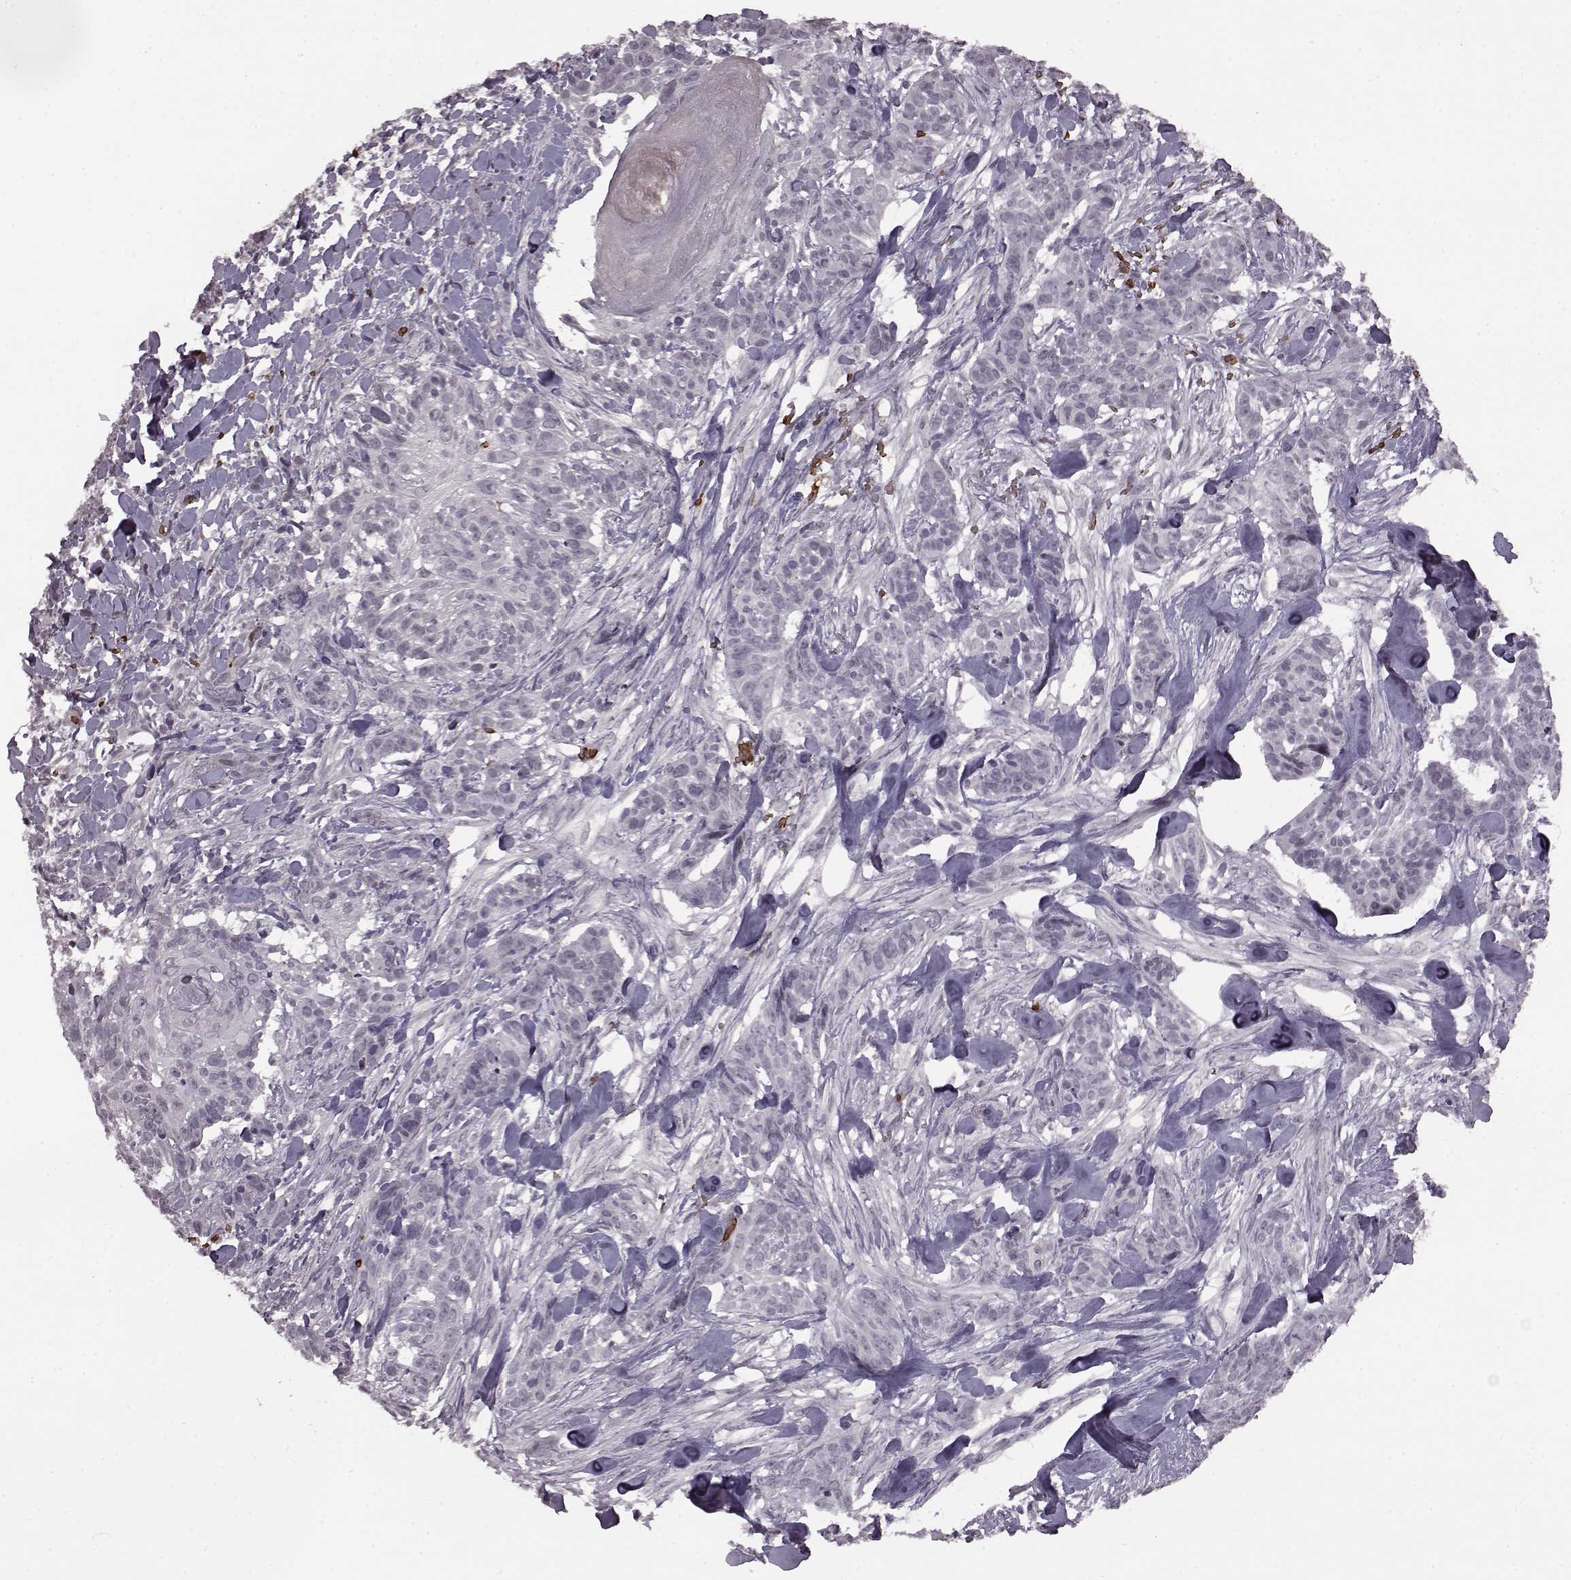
{"staining": {"intensity": "negative", "quantity": "none", "location": "none"}, "tissue": "skin cancer", "cell_type": "Tumor cells", "image_type": "cancer", "snomed": [{"axis": "morphology", "description": "Basal cell carcinoma"}, {"axis": "topography", "description": "Skin"}], "caption": "Immunohistochemistry (IHC) photomicrograph of neoplastic tissue: skin cancer stained with DAB (3,3'-diaminobenzidine) displays no significant protein staining in tumor cells.", "gene": "PROP1", "patient": {"sex": "male", "age": 87}}